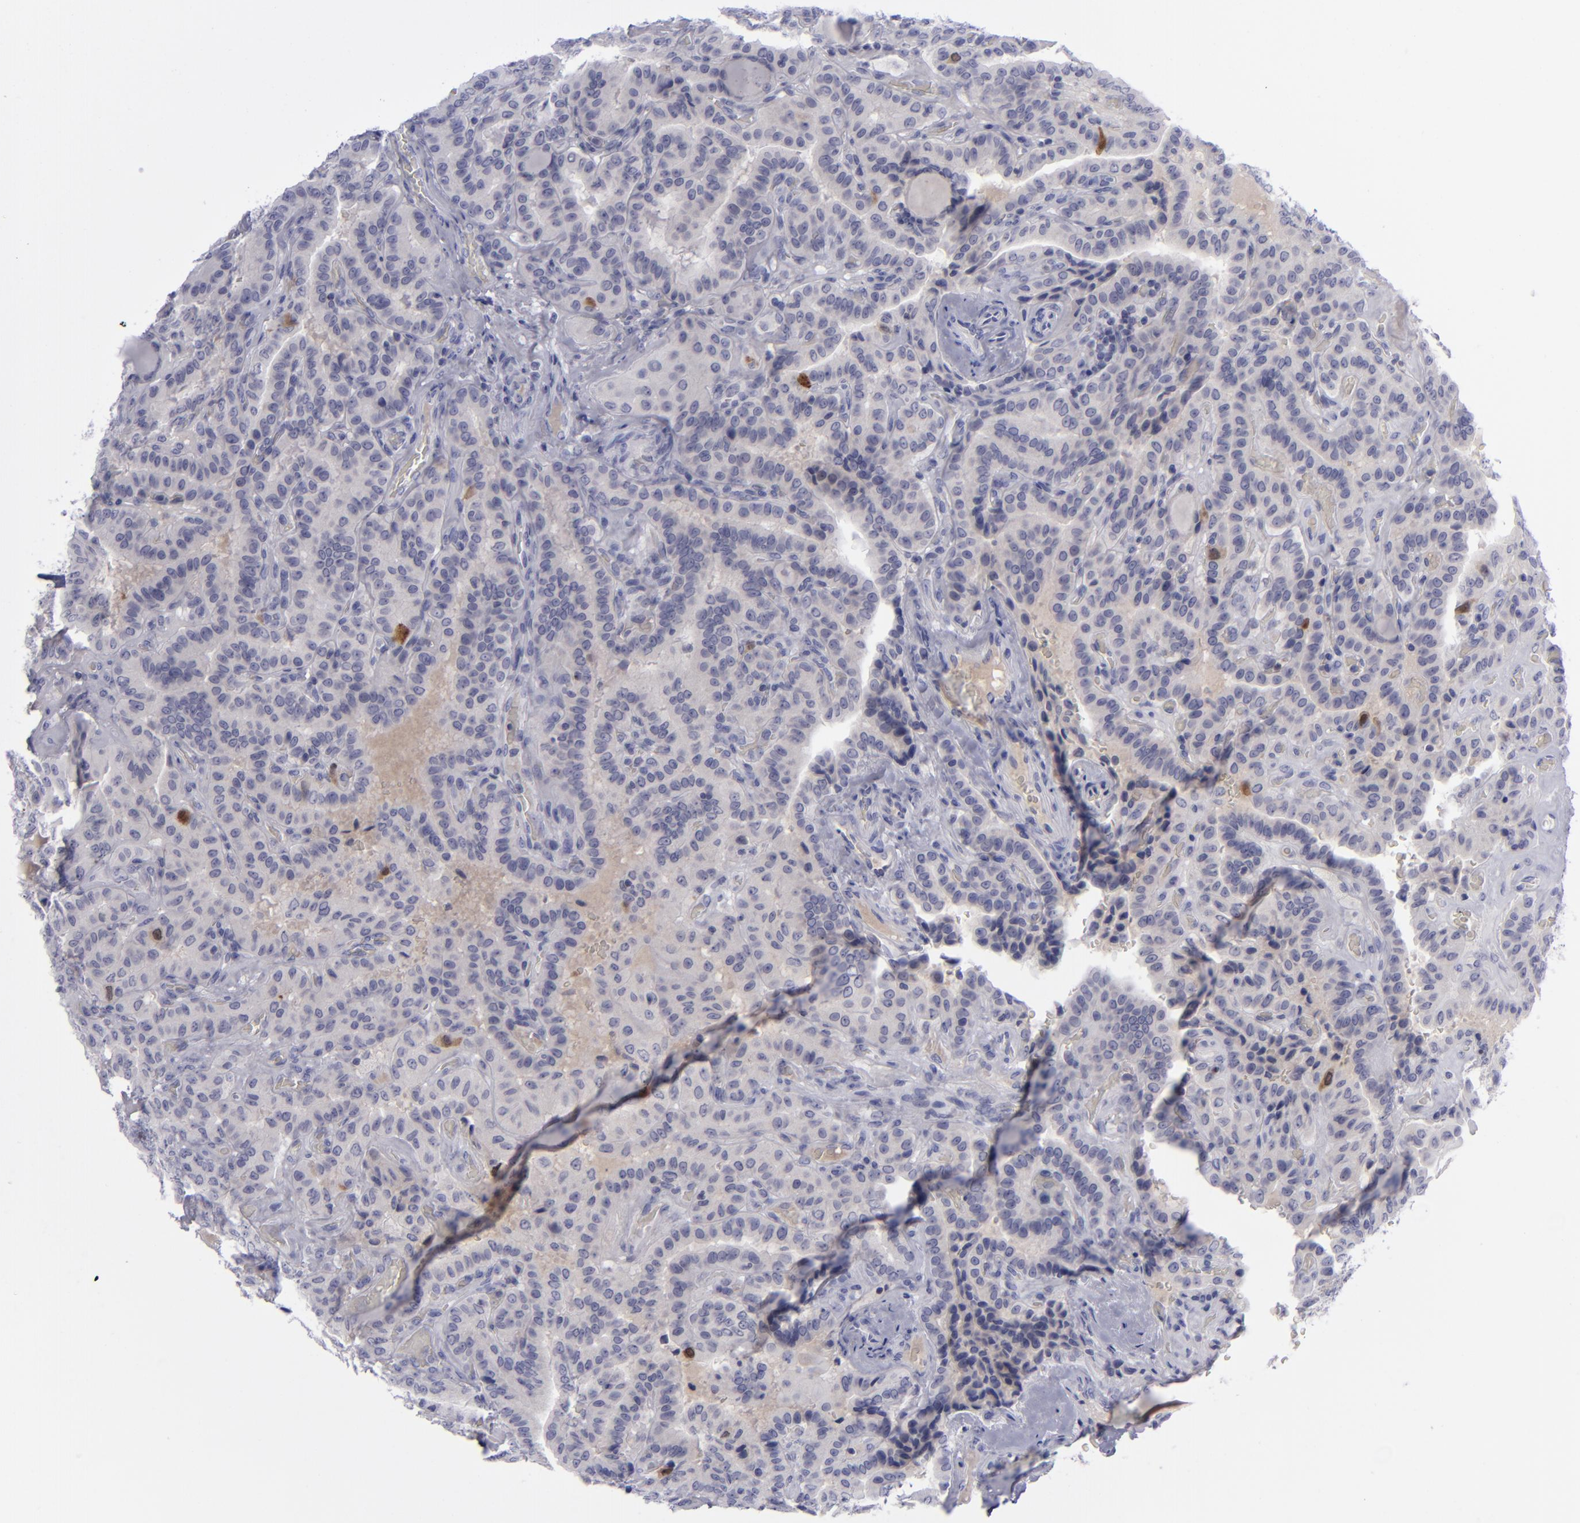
{"staining": {"intensity": "weak", "quantity": "<25%", "location": "cytoplasmic/membranous,nuclear"}, "tissue": "thyroid cancer", "cell_type": "Tumor cells", "image_type": "cancer", "snomed": [{"axis": "morphology", "description": "Papillary adenocarcinoma, NOS"}, {"axis": "topography", "description": "Thyroid gland"}], "caption": "Tumor cells show no significant positivity in thyroid cancer.", "gene": "AURKA", "patient": {"sex": "male", "age": 87}}